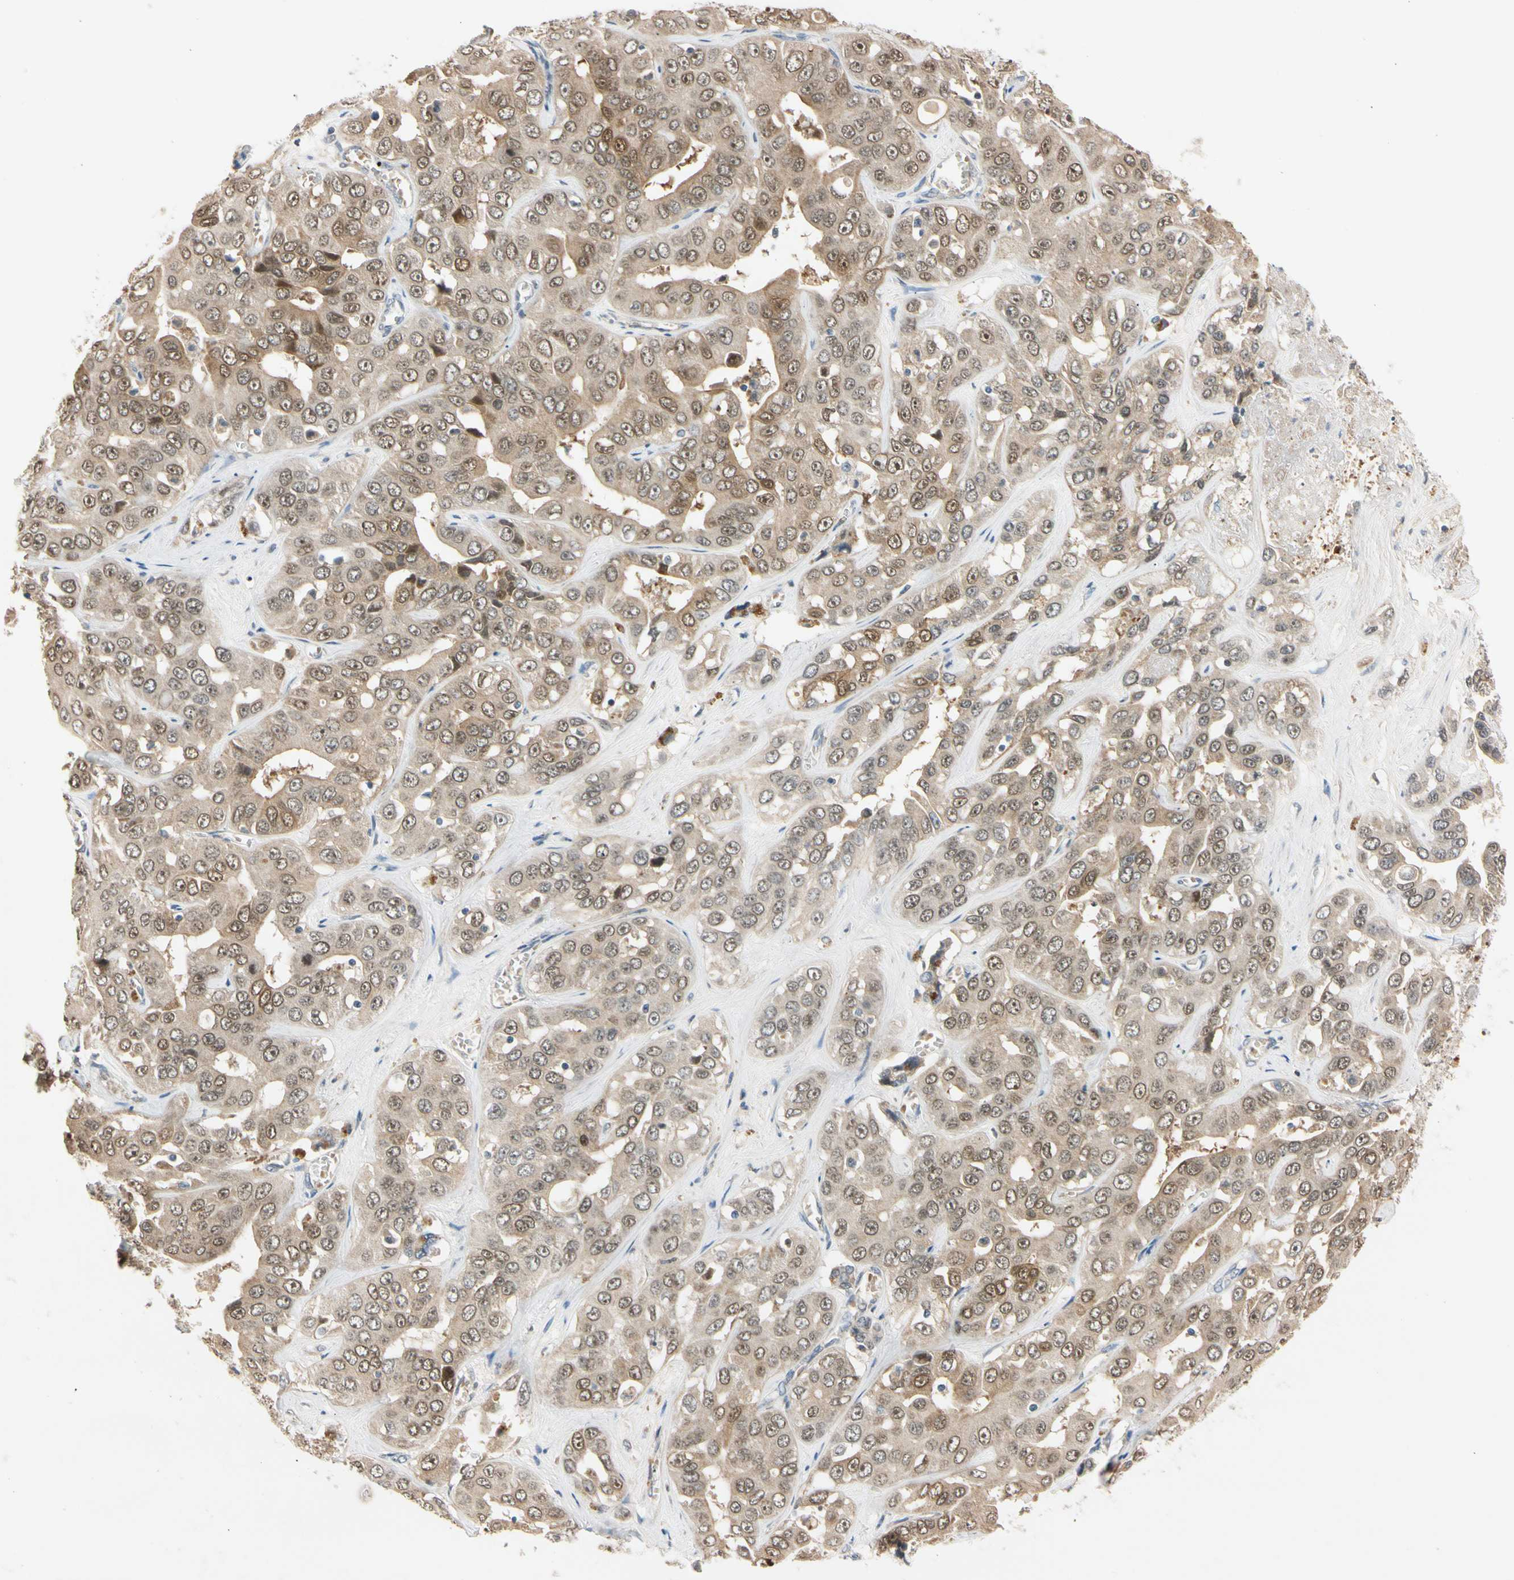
{"staining": {"intensity": "moderate", "quantity": ">75%", "location": "cytoplasmic/membranous,nuclear"}, "tissue": "liver cancer", "cell_type": "Tumor cells", "image_type": "cancer", "snomed": [{"axis": "morphology", "description": "Cholangiocarcinoma"}, {"axis": "topography", "description": "Liver"}], "caption": "A photomicrograph of cholangiocarcinoma (liver) stained for a protein displays moderate cytoplasmic/membranous and nuclear brown staining in tumor cells. (Brightfield microscopy of DAB IHC at high magnification).", "gene": "RIOX2", "patient": {"sex": "female", "age": 52}}